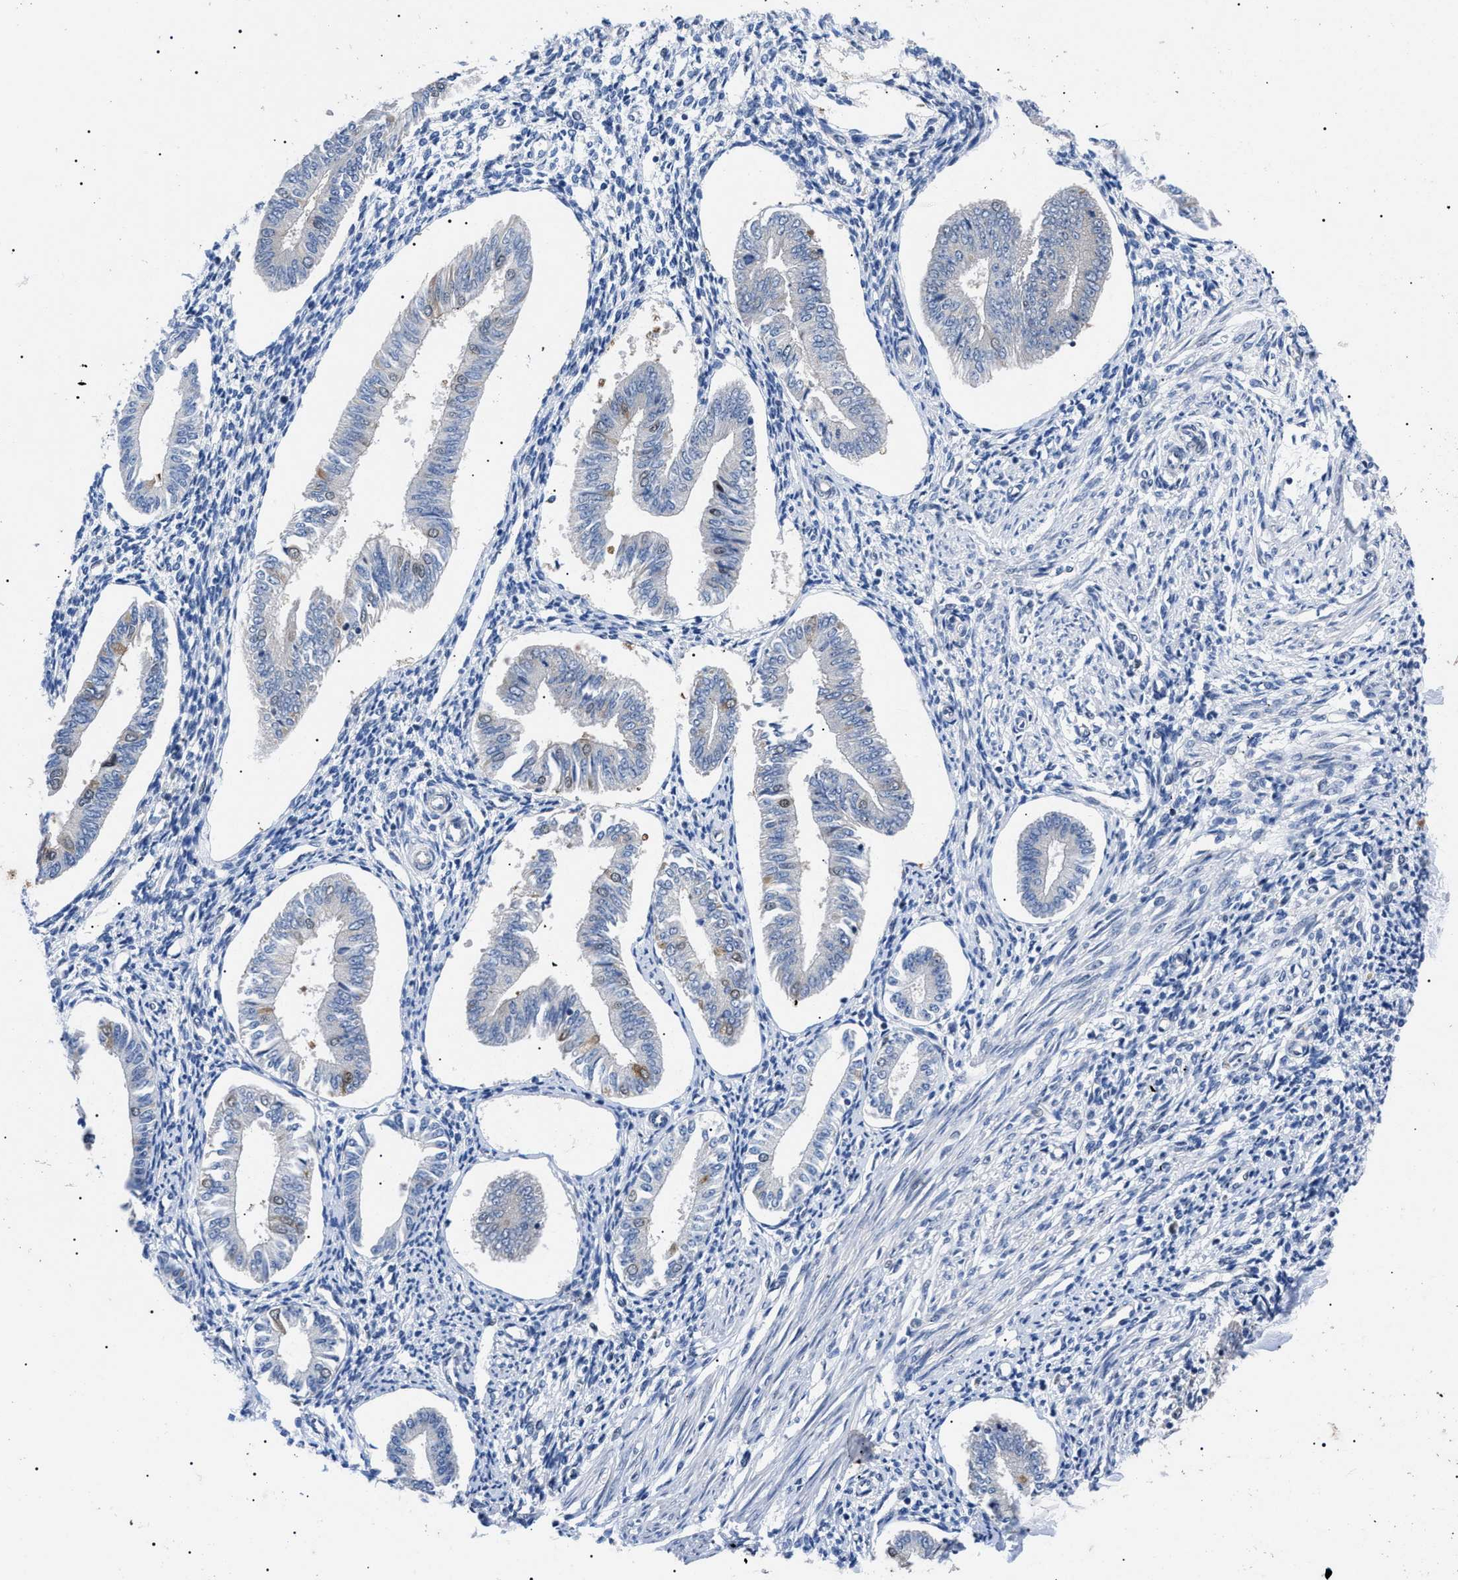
{"staining": {"intensity": "negative", "quantity": "none", "location": "none"}, "tissue": "endometrium", "cell_type": "Cells in endometrial stroma", "image_type": "normal", "snomed": [{"axis": "morphology", "description": "Normal tissue, NOS"}, {"axis": "topography", "description": "Endometrium"}], "caption": "The micrograph shows no staining of cells in endometrial stroma in normal endometrium.", "gene": "GARRE1", "patient": {"sex": "female", "age": 50}}